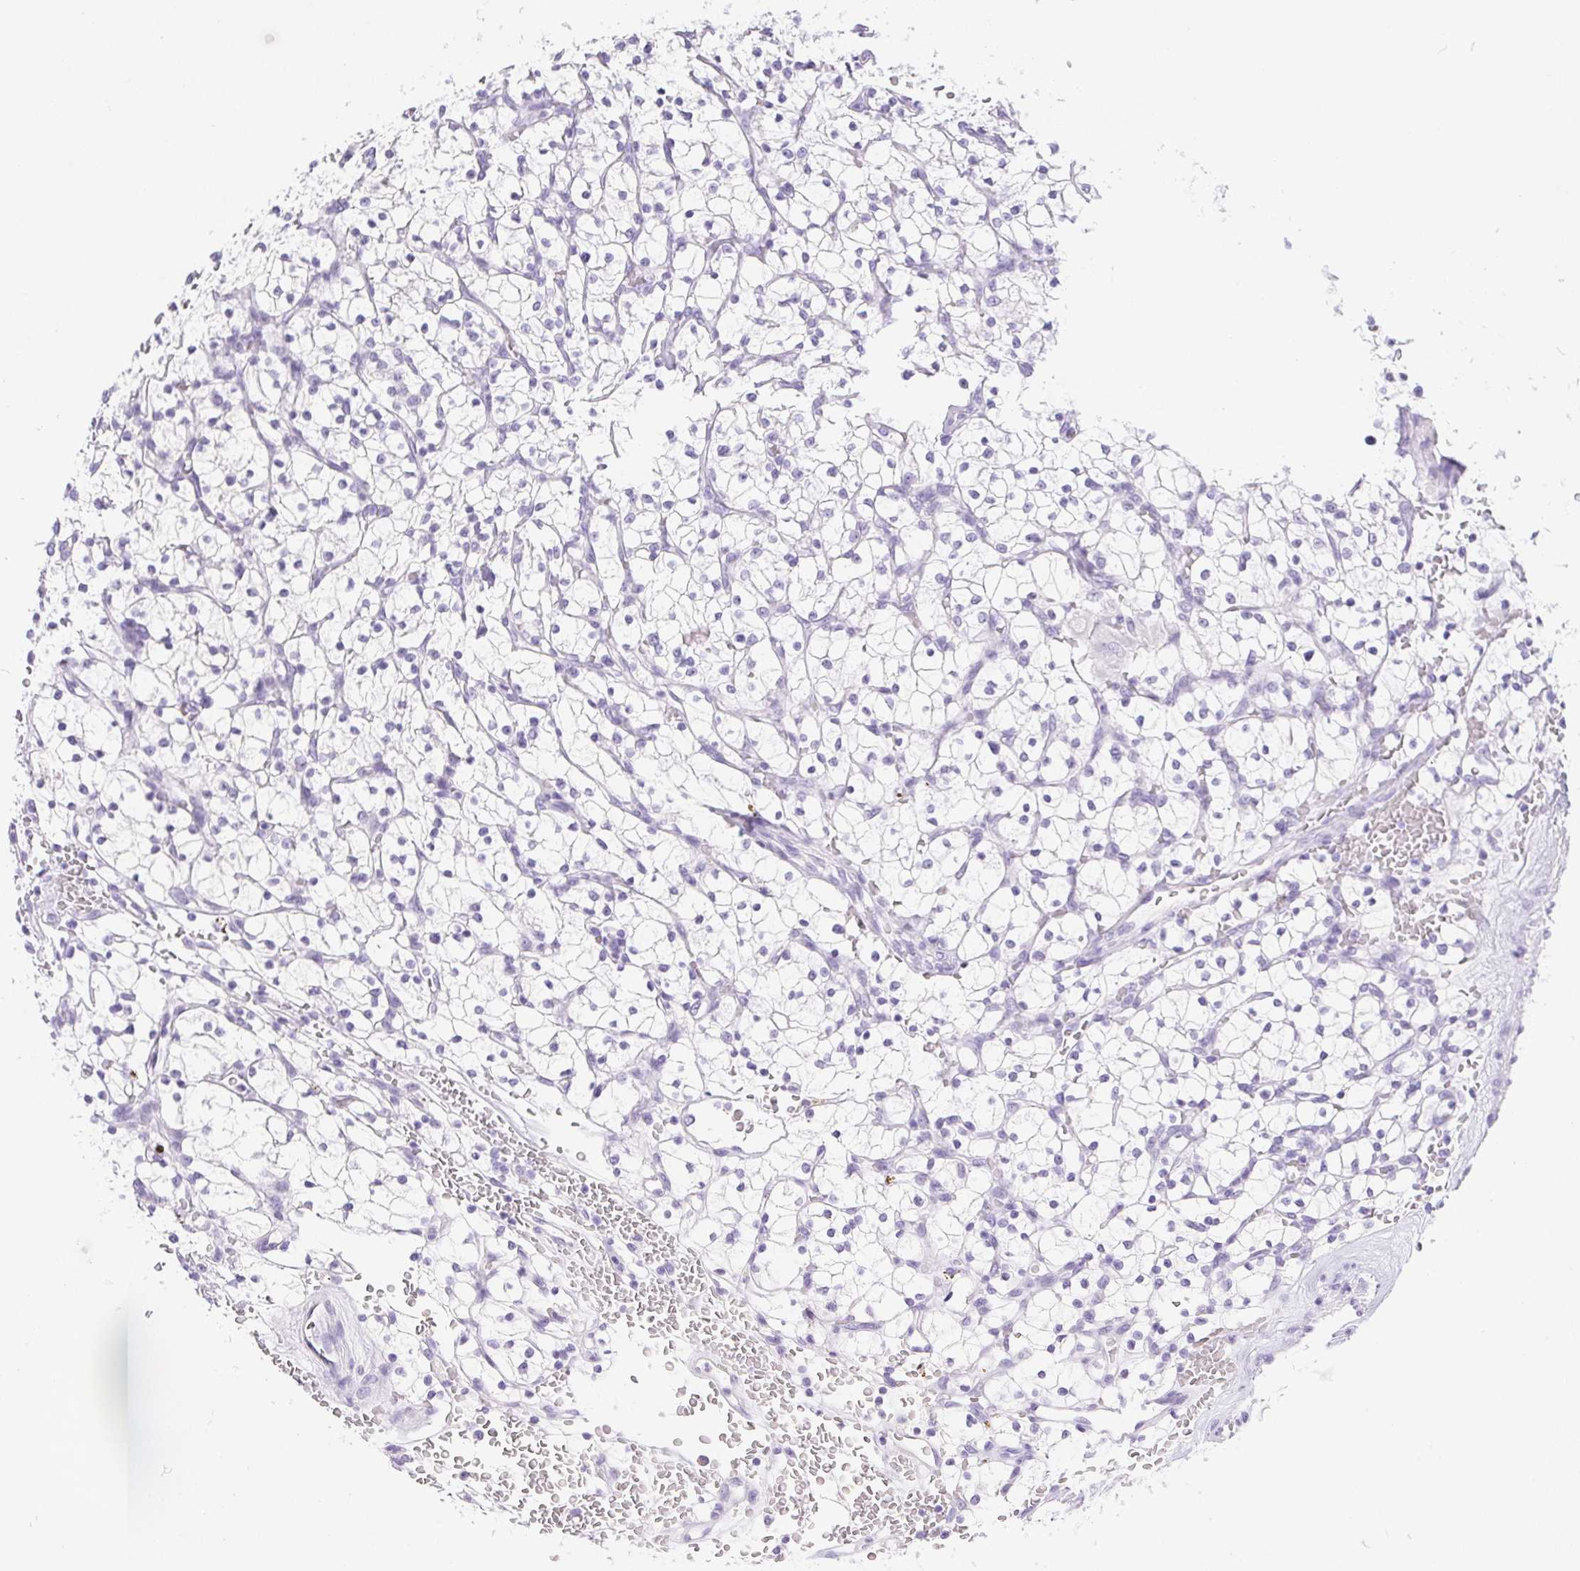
{"staining": {"intensity": "negative", "quantity": "none", "location": "none"}, "tissue": "renal cancer", "cell_type": "Tumor cells", "image_type": "cancer", "snomed": [{"axis": "morphology", "description": "Adenocarcinoma, NOS"}, {"axis": "topography", "description": "Kidney"}], "caption": "Photomicrograph shows no protein positivity in tumor cells of renal cancer tissue.", "gene": "PNLIP", "patient": {"sex": "female", "age": 64}}